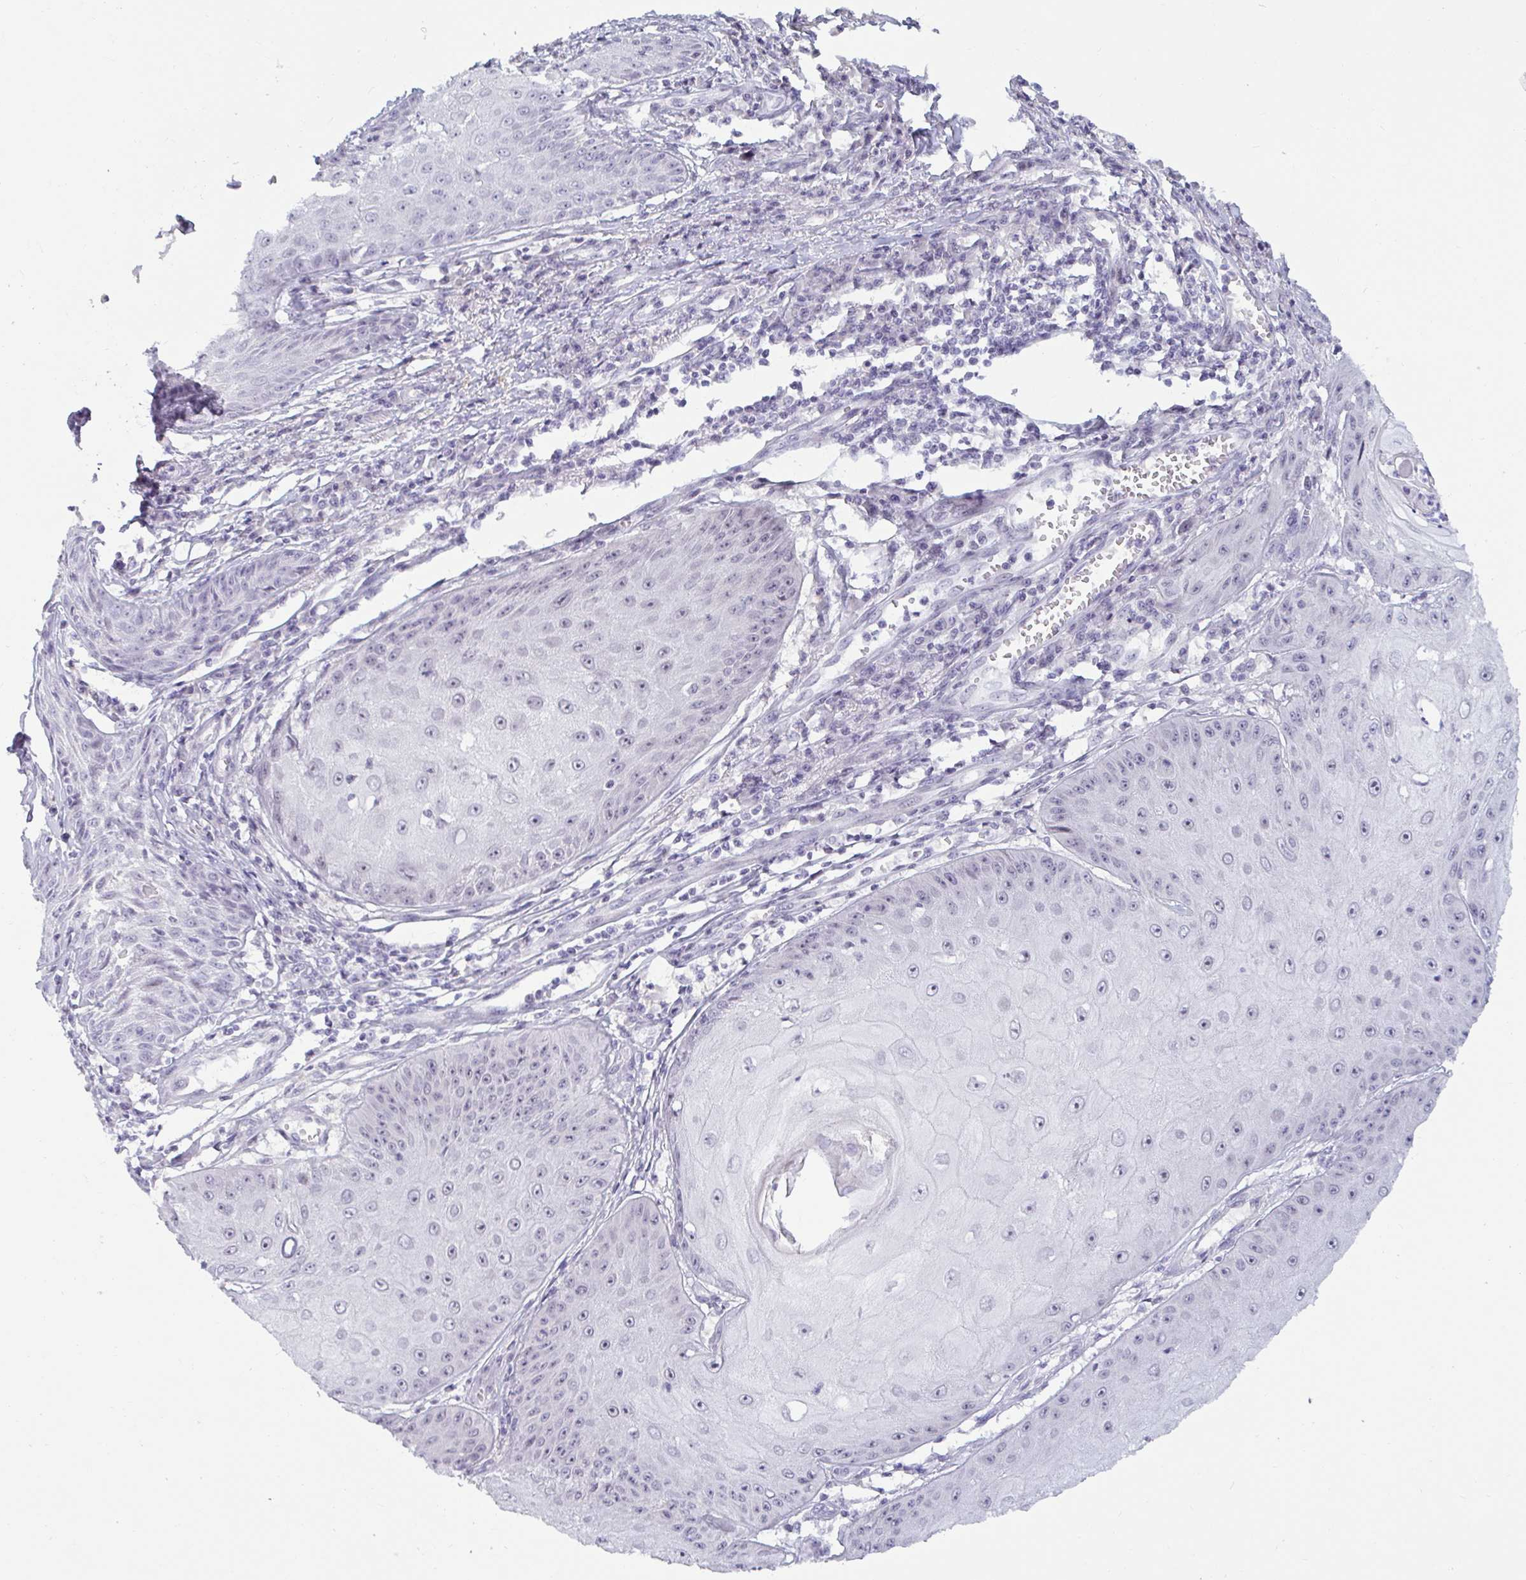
{"staining": {"intensity": "negative", "quantity": "none", "location": "none"}, "tissue": "skin cancer", "cell_type": "Tumor cells", "image_type": "cancer", "snomed": [{"axis": "morphology", "description": "Squamous cell carcinoma, NOS"}, {"axis": "topography", "description": "Skin"}], "caption": "Tumor cells show no significant protein staining in skin cancer (squamous cell carcinoma). (Stains: DAB (3,3'-diaminobenzidine) IHC with hematoxylin counter stain, Microscopy: brightfield microscopy at high magnification).", "gene": "GSTM1", "patient": {"sex": "male", "age": 70}}